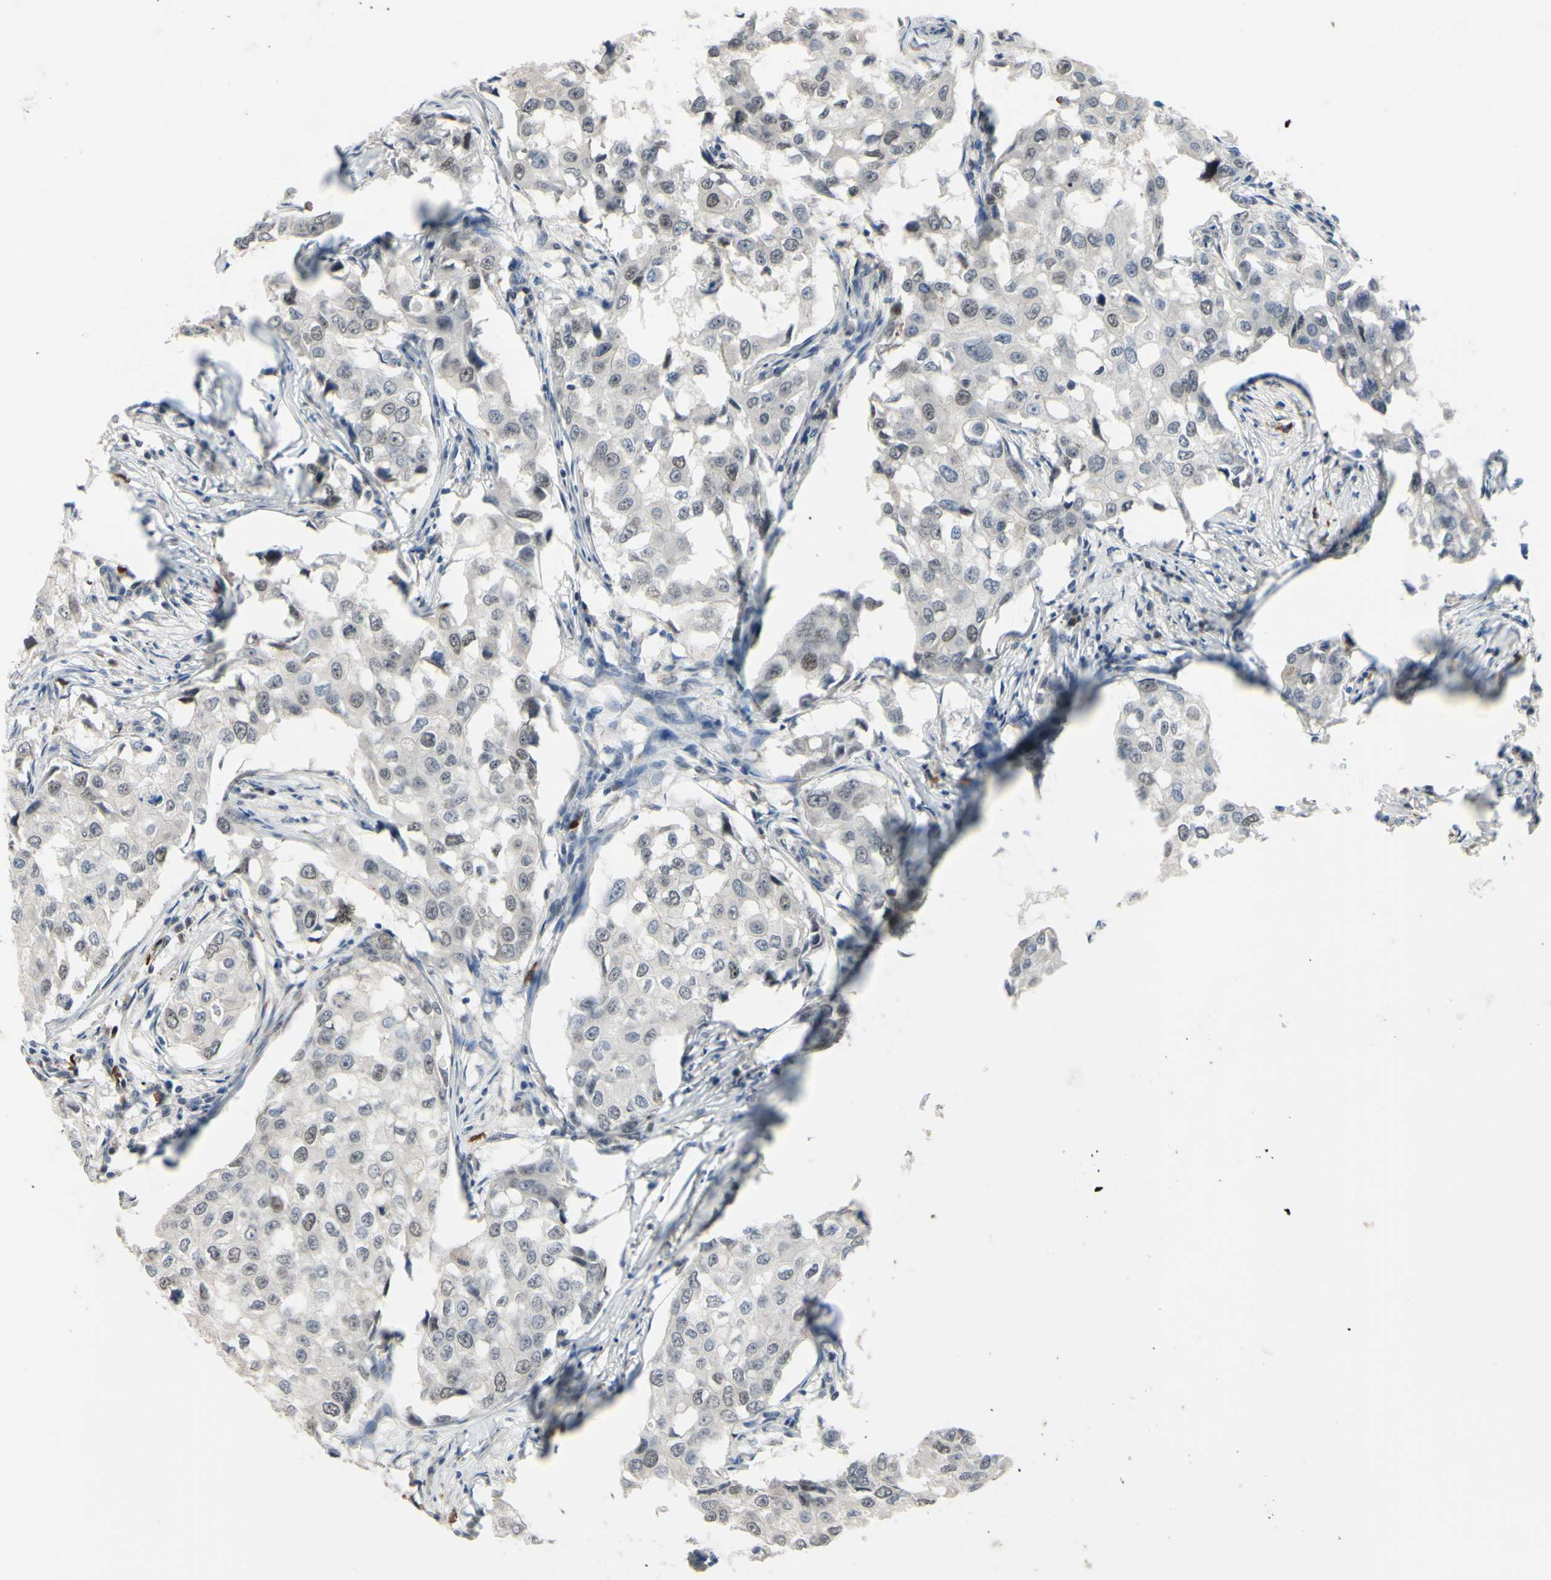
{"staining": {"intensity": "moderate", "quantity": "<25%", "location": "nuclear"}, "tissue": "breast cancer", "cell_type": "Tumor cells", "image_type": "cancer", "snomed": [{"axis": "morphology", "description": "Duct carcinoma"}, {"axis": "topography", "description": "Breast"}], "caption": "Tumor cells show moderate nuclear expression in about <25% of cells in breast cancer. Ihc stains the protein of interest in brown and the nuclei are stained blue.", "gene": "LHX9", "patient": {"sex": "female", "age": 27}}